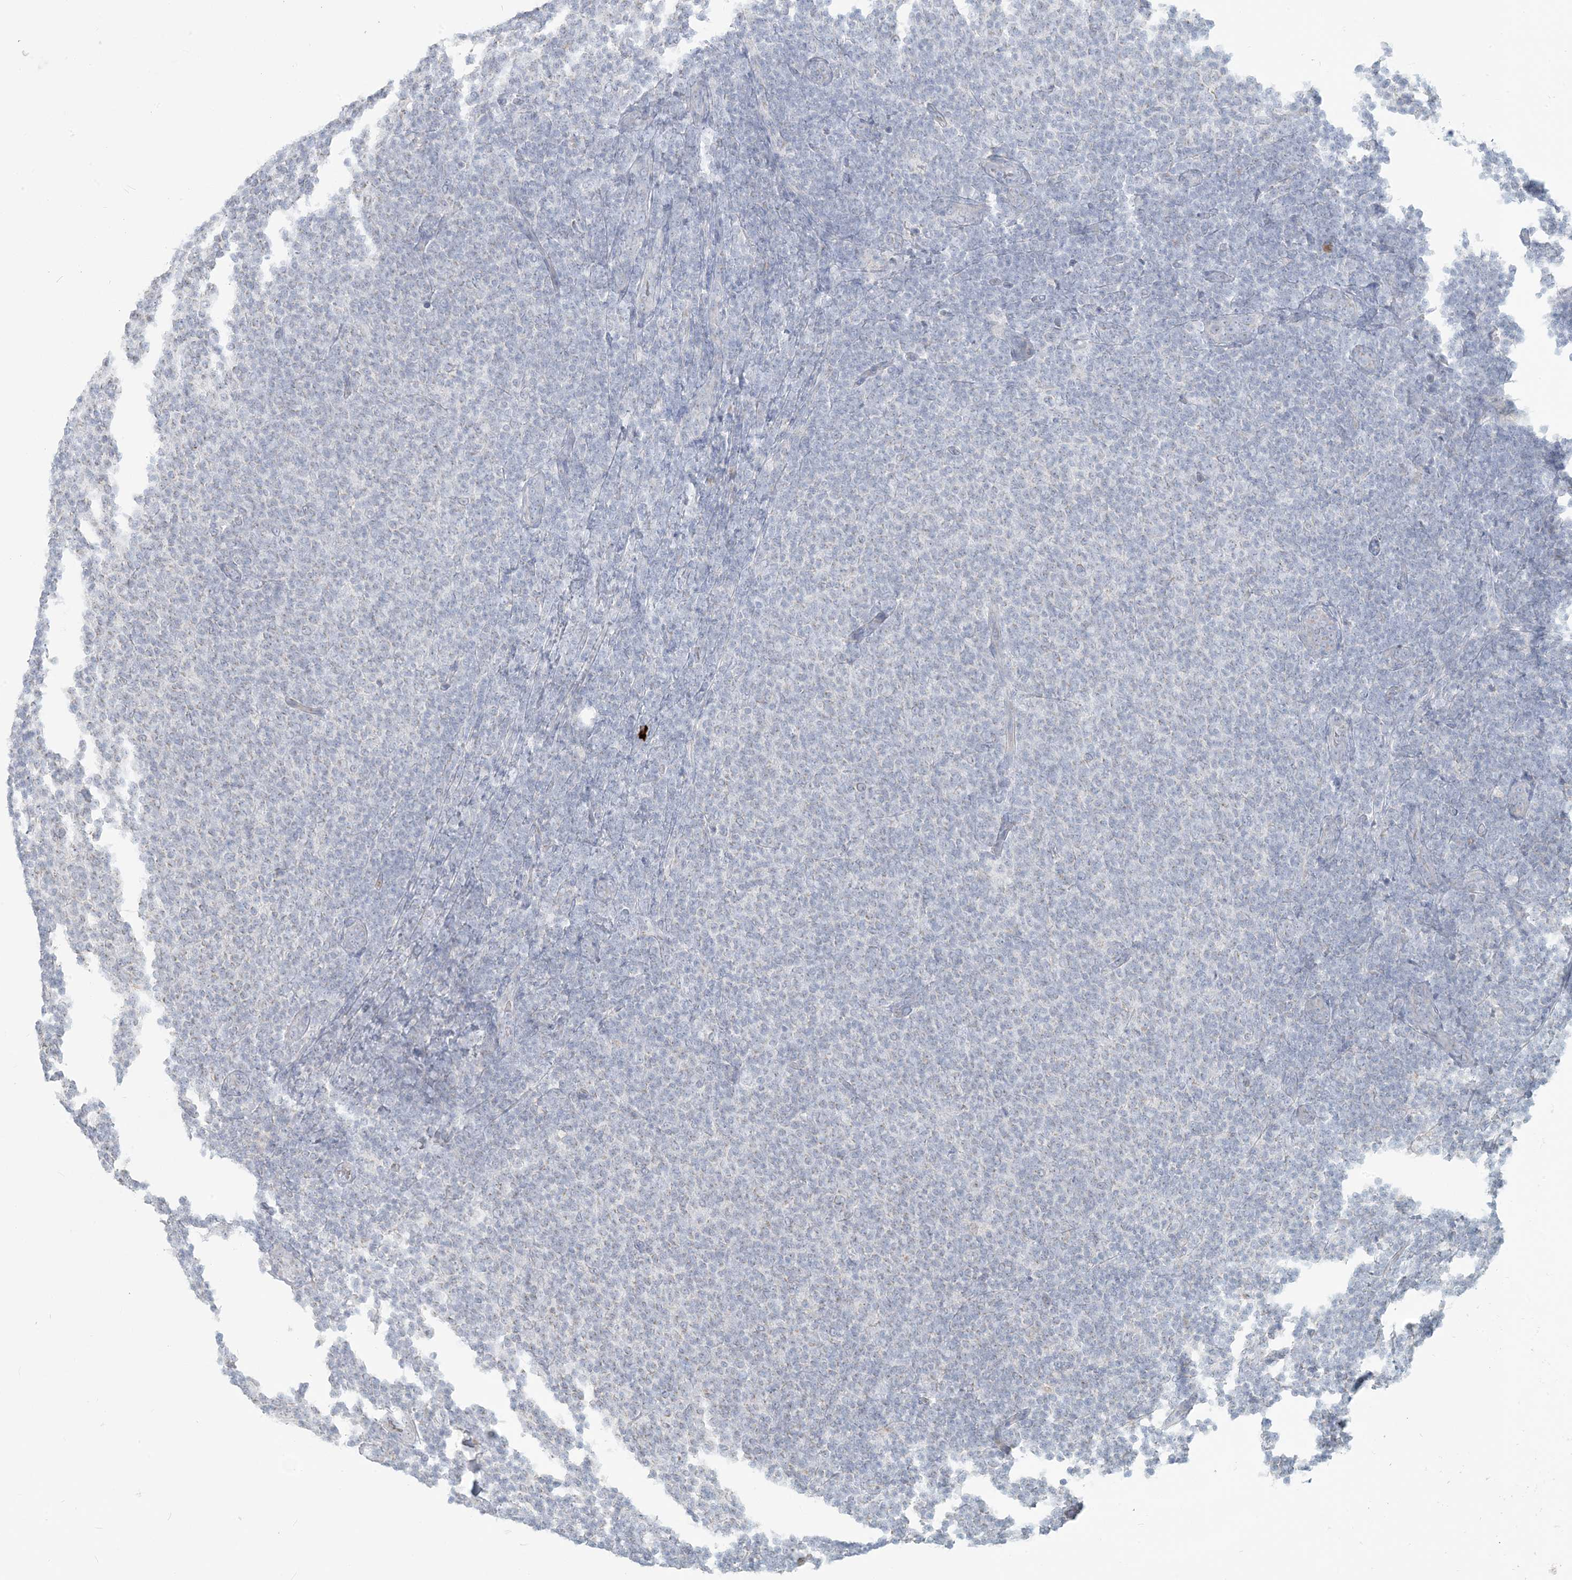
{"staining": {"intensity": "negative", "quantity": "none", "location": "none"}, "tissue": "lymphoma", "cell_type": "Tumor cells", "image_type": "cancer", "snomed": [{"axis": "morphology", "description": "Malignant lymphoma, non-Hodgkin's type, Low grade"}, {"axis": "topography", "description": "Lymph node"}], "caption": "Immunohistochemistry (IHC) of malignant lymphoma, non-Hodgkin's type (low-grade) demonstrates no expression in tumor cells. The staining was performed using DAB (3,3'-diaminobenzidine) to visualize the protein expression in brown, while the nuclei were stained in blue with hematoxylin (Magnification: 20x).", "gene": "SCML1", "patient": {"sex": "male", "age": 66}}